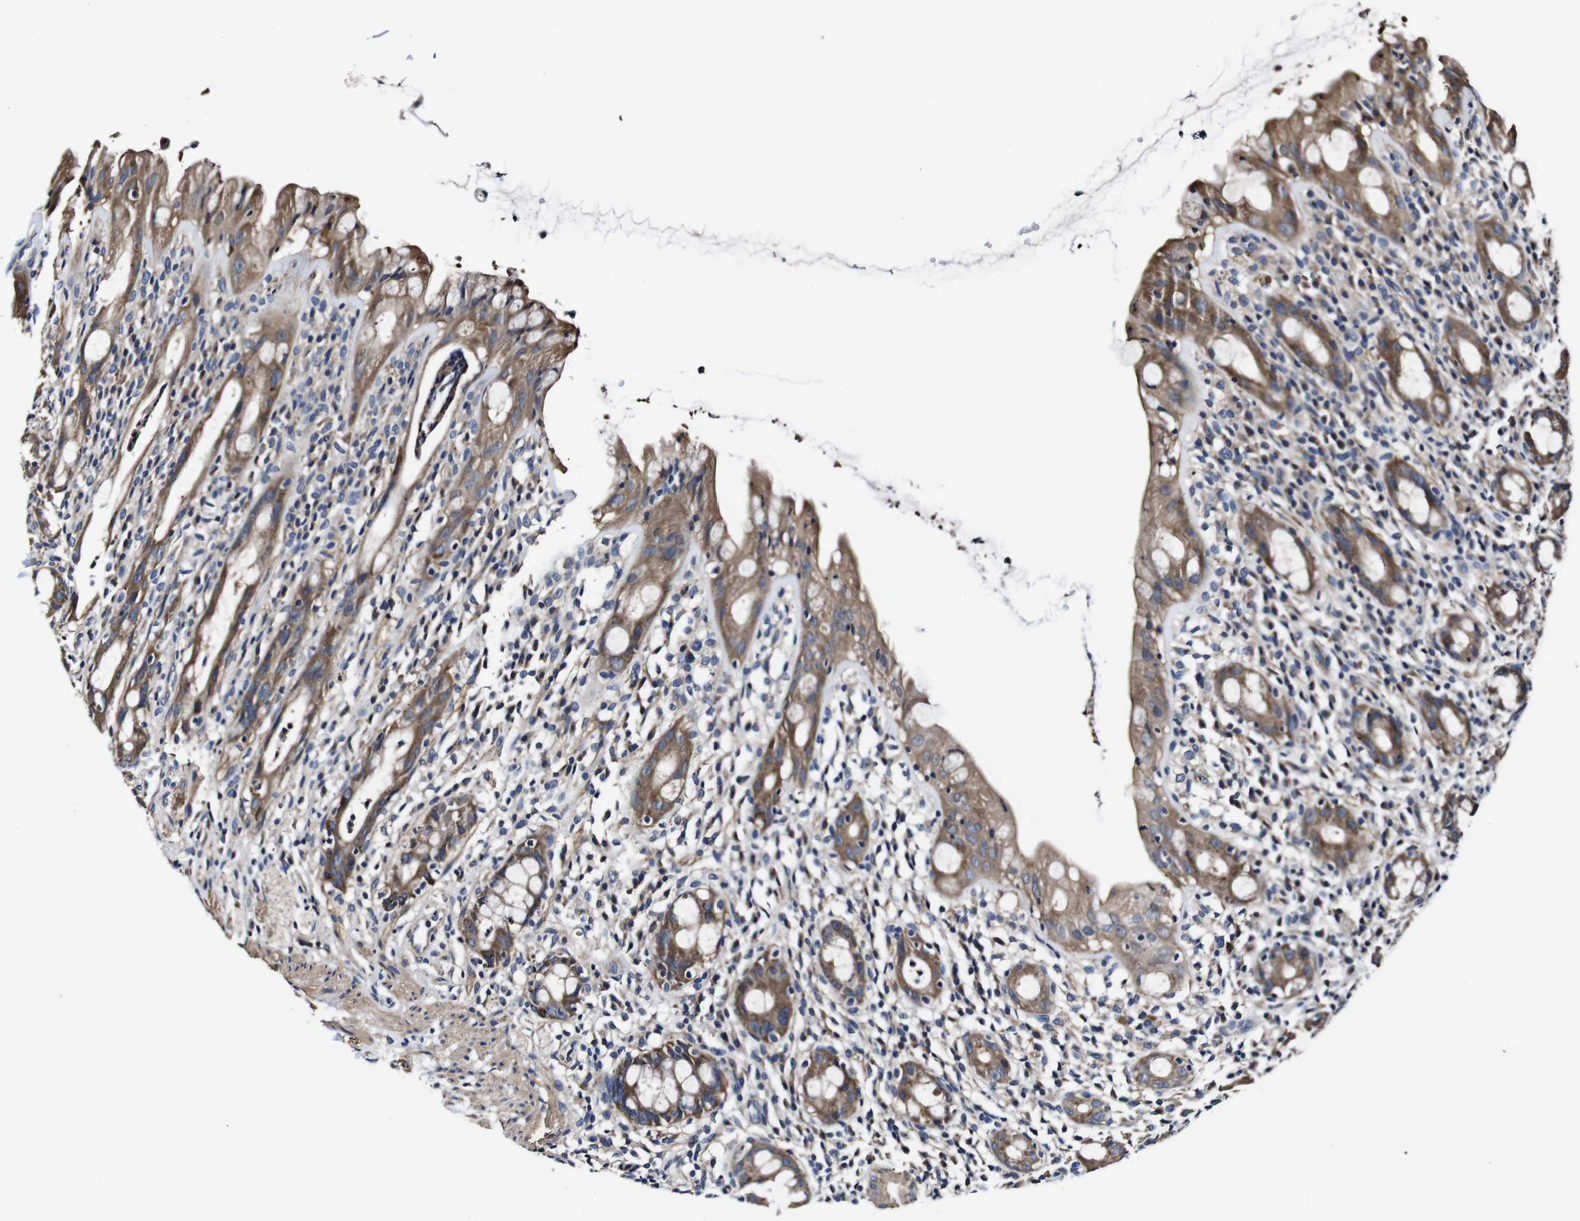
{"staining": {"intensity": "moderate", "quantity": ">75%", "location": "cytoplasmic/membranous"}, "tissue": "rectum", "cell_type": "Glandular cells", "image_type": "normal", "snomed": [{"axis": "morphology", "description": "Normal tissue, NOS"}, {"axis": "topography", "description": "Rectum"}], "caption": "This is an image of immunohistochemistry (IHC) staining of benign rectum, which shows moderate expression in the cytoplasmic/membranous of glandular cells.", "gene": "PDCD6IP", "patient": {"sex": "male", "age": 44}}